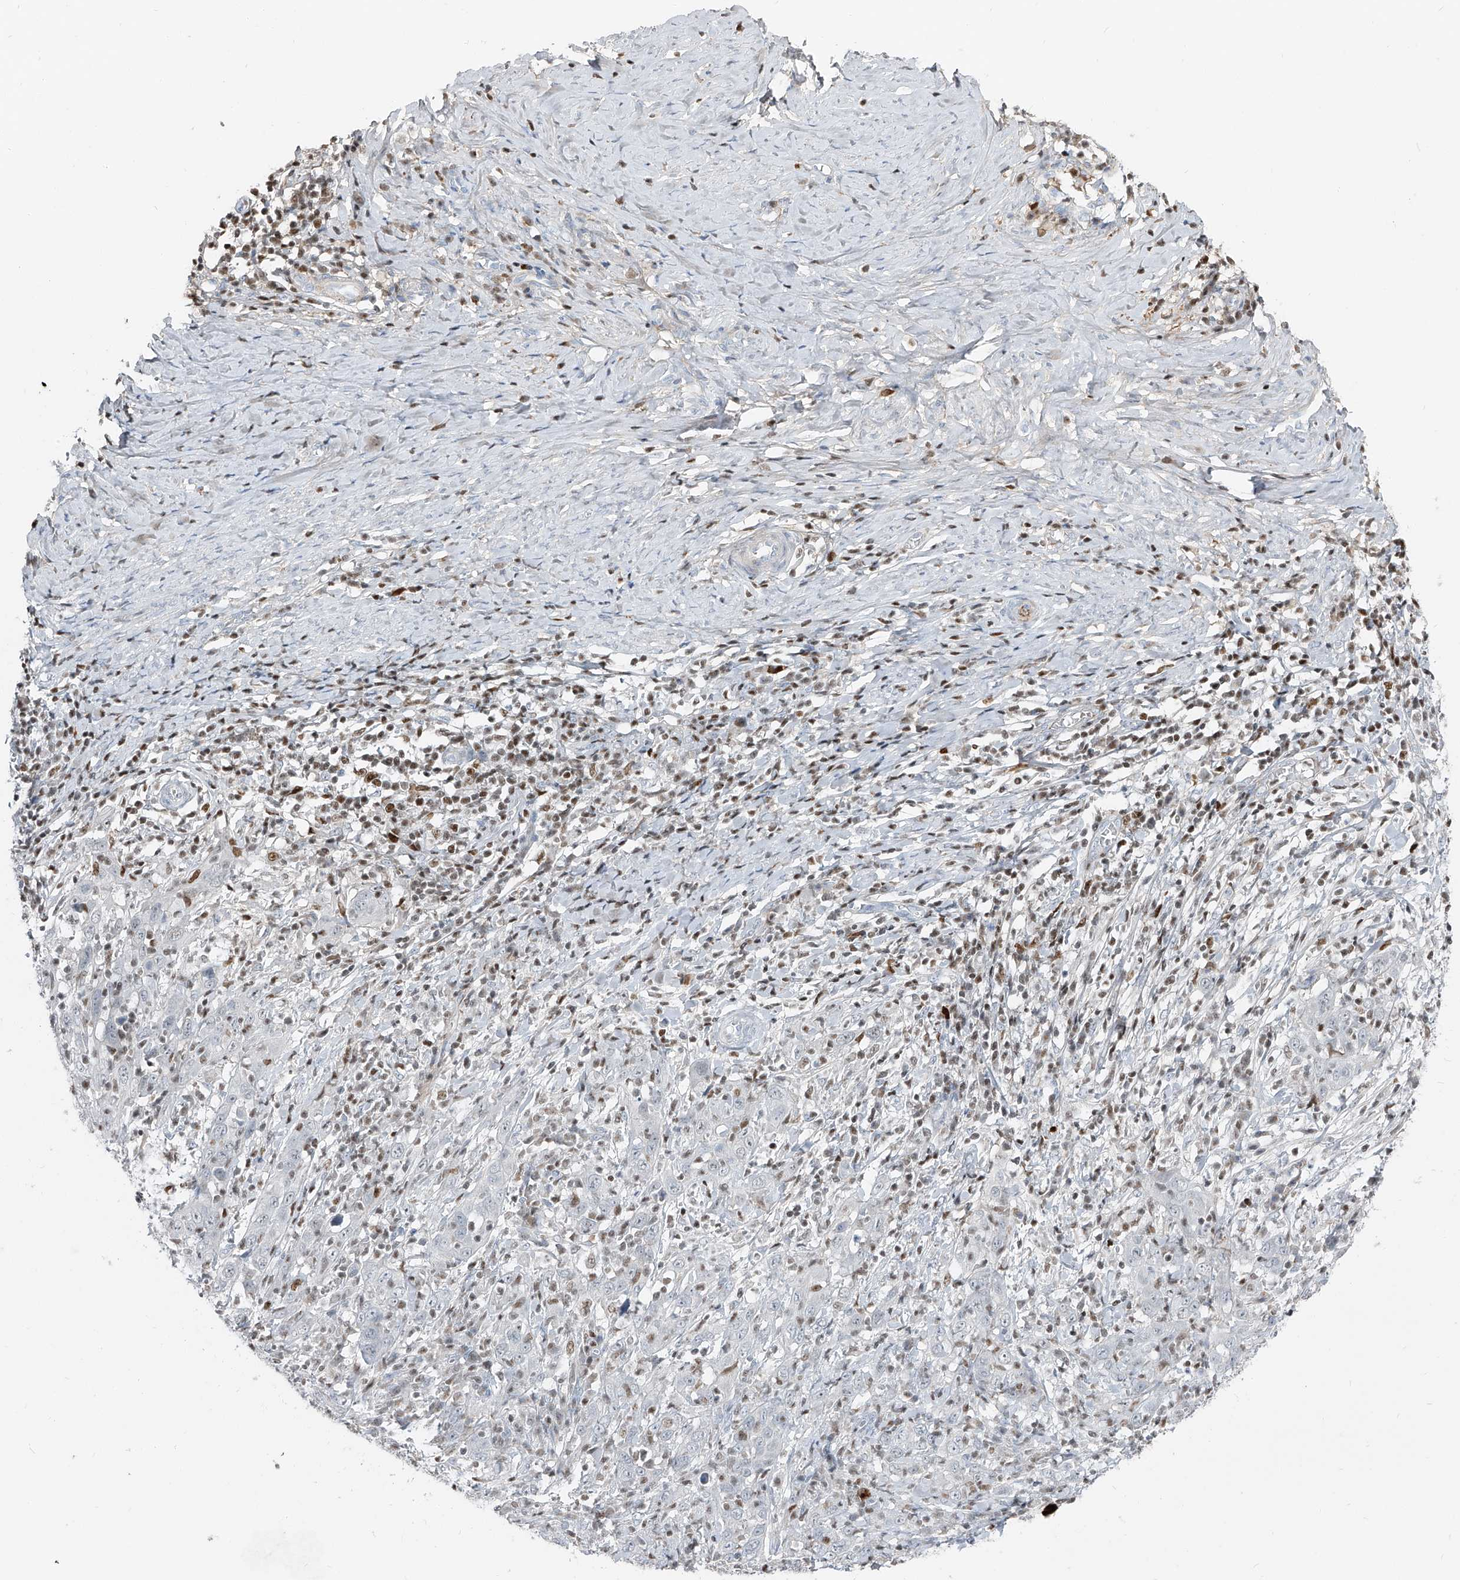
{"staining": {"intensity": "negative", "quantity": "none", "location": "none"}, "tissue": "cervical cancer", "cell_type": "Tumor cells", "image_type": "cancer", "snomed": [{"axis": "morphology", "description": "Squamous cell carcinoma, NOS"}, {"axis": "topography", "description": "Cervix"}], "caption": "Cervical cancer was stained to show a protein in brown. There is no significant positivity in tumor cells. The staining is performed using DAB brown chromogen with nuclei counter-stained in using hematoxylin.", "gene": "HOXA3", "patient": {"sex": "female", "age": 46}}